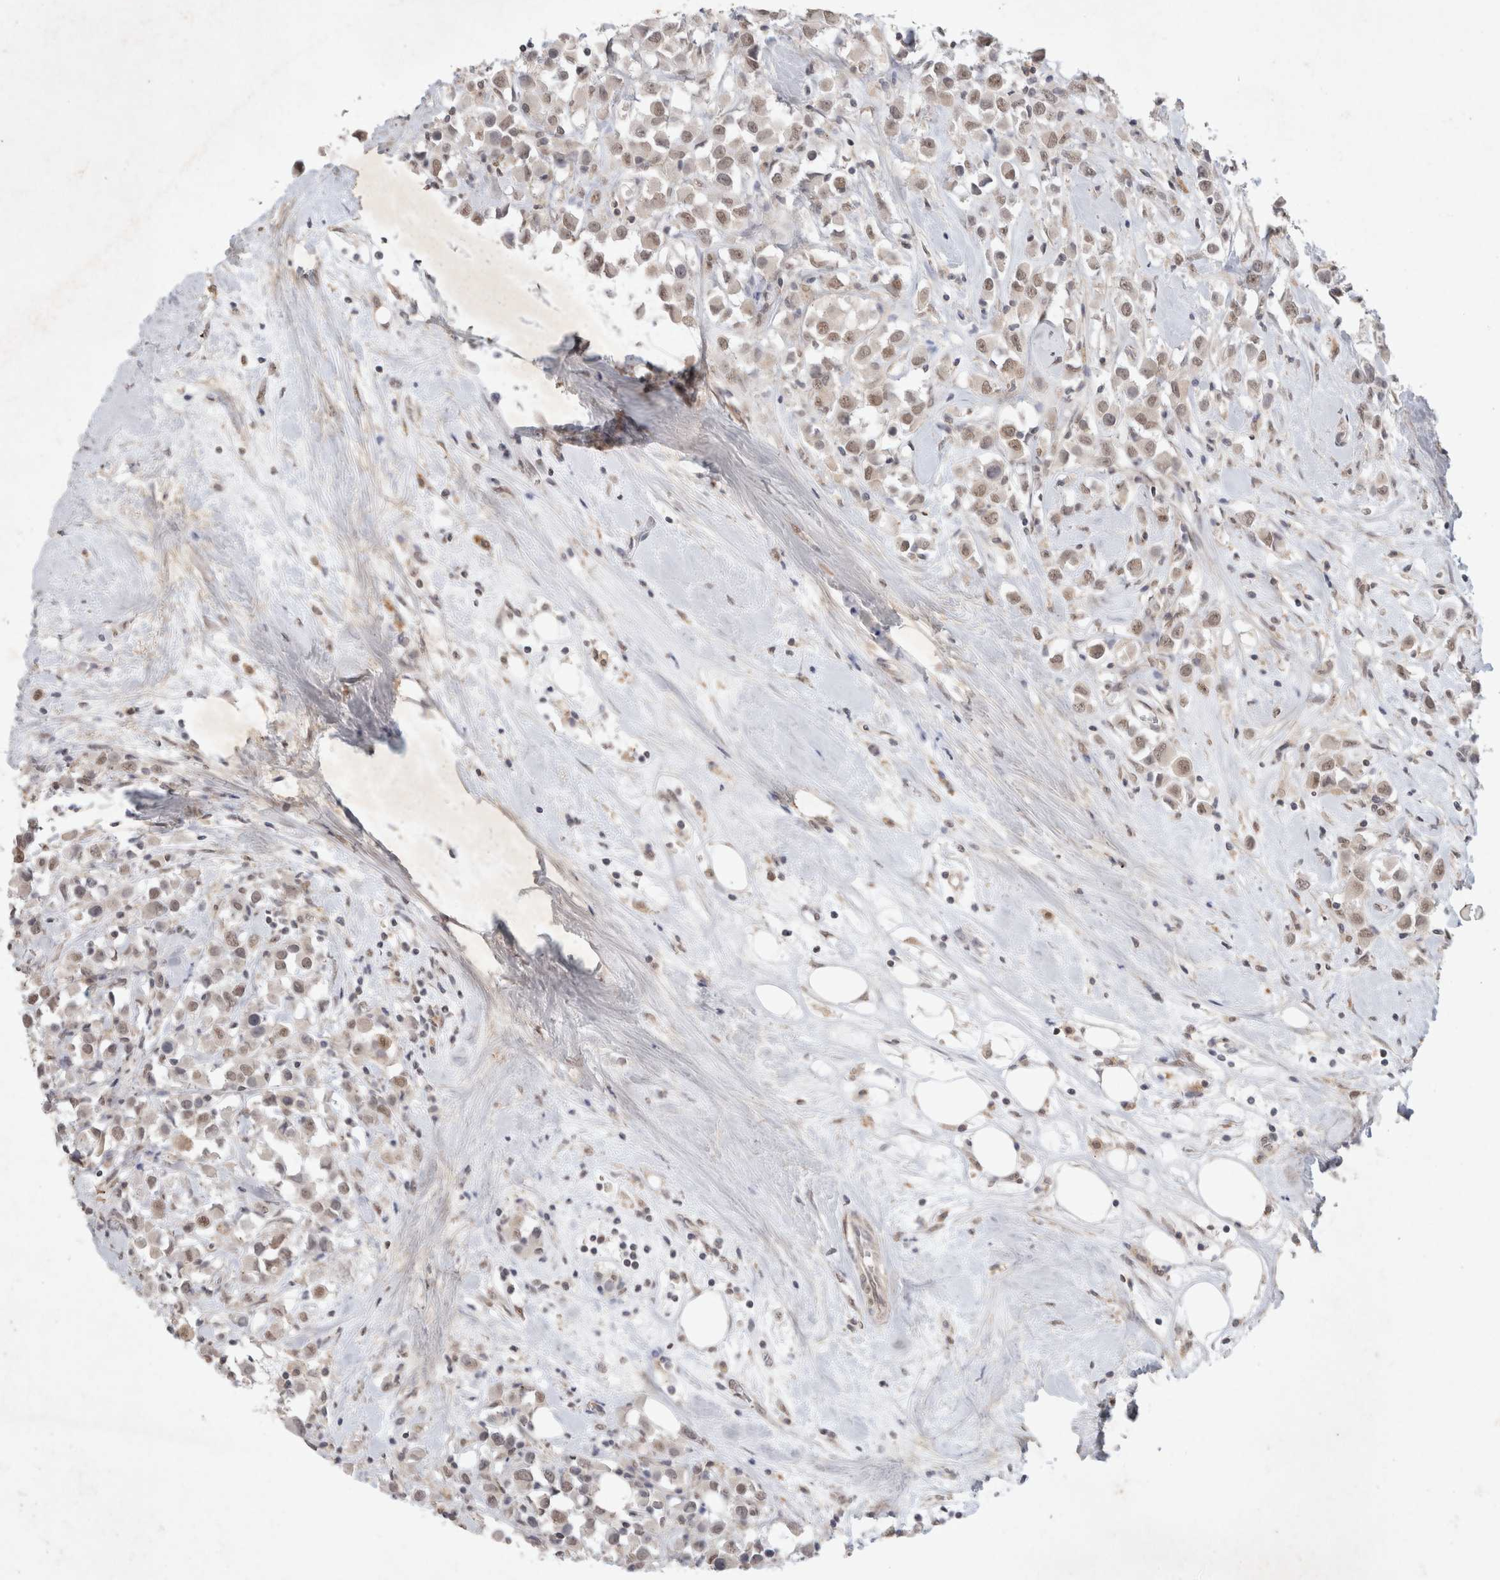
{"staining": {"intensity": "weak", "quantity": ">75%", "location": "nuclear"}, "tissue": "breast cancer", "cell_type": "Tumor cells", "image_type": "cancer", "snomed": [{"axis": "morphology", "description": "Duct carcinoma"}, {"axis": "topography", "description": "Breast"}], "caption": "The immunohistochemical stain highlights weak nuclear positivity in tumor cells of breast infiltrating ductal carcinoma tissue. The protein of interest is shown in brown color, while the nuclei are stained blue.", "gene": "FBXO42", "patient": {"sex": "female", "age": 61}}